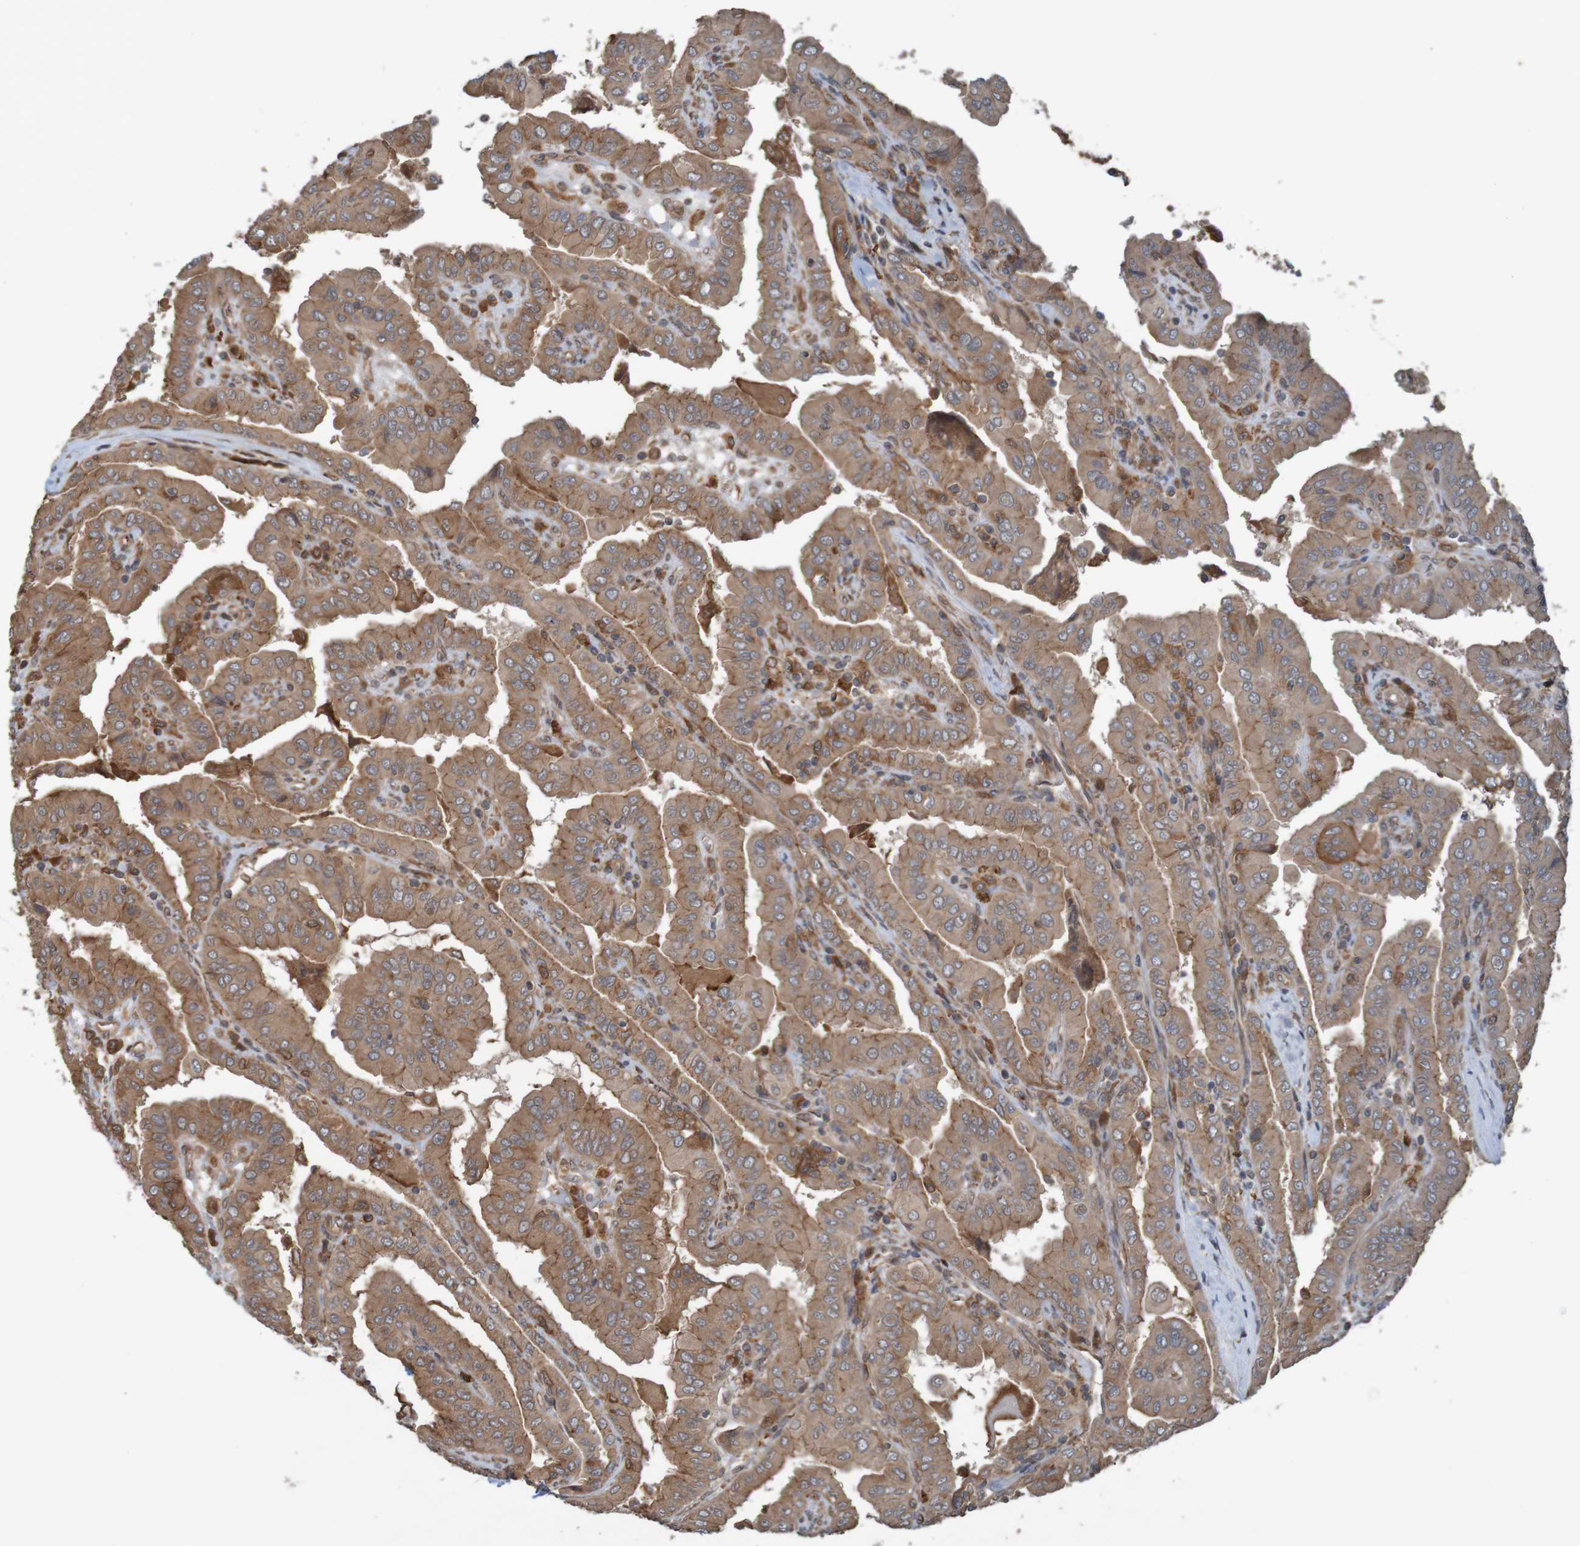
{"staining": {"intensity": "weak", "quantity": ">75%", "location": "cytoplasmic/membranous"}, "tissue": "thyroid cancer", "cell_type": "Tumor cells", "image_type": "cancer", "snomed": [{"axis": "morphology", "description": "Papillary adenocarcinoma, NOS"}, {"axis": "topography", "description": "Thyroid gland"}], "caption": "This micrograph shows immunohistochemistry (IHC) staining of human thyroid cancer (papillary adenocarcinoma), with low weak cytoplasmic/membranous positivity in approximately >75% of tumor cells.", "gene": "ARHGEF11", "patient": {"sex": "male", "age": 33}}